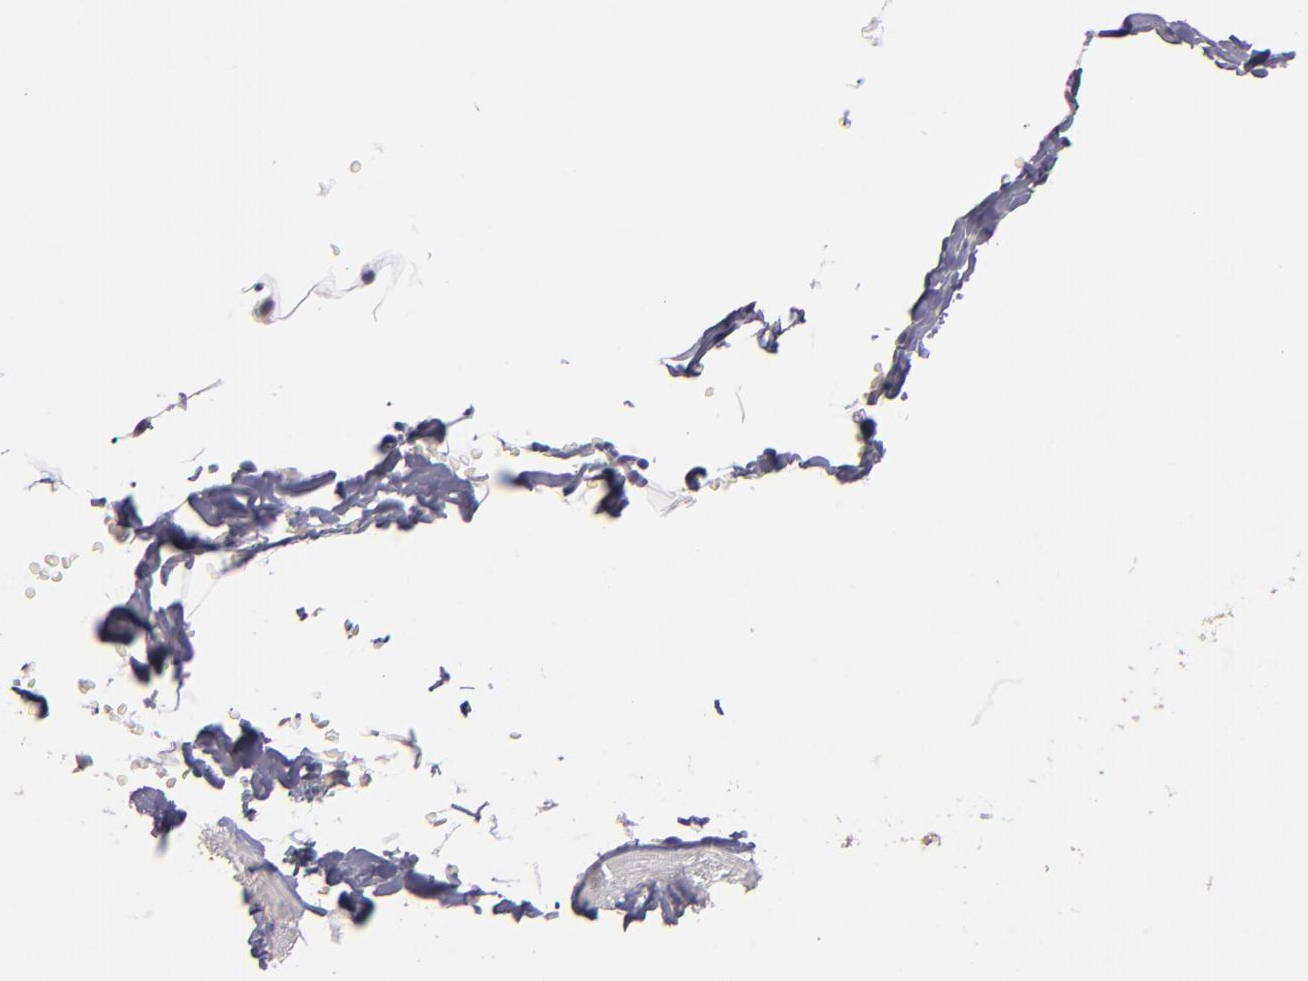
{"staining": {"intensity": "negative", "quantity": "none", "location": "none"}, "tissue": "skeletal muscle", "cell_type": "Myocytes", "image_type": "normal", "snomed": [{"axis": "morphology", "description": "Normal tissue, NOS"}, {"axis": "topography", "description": "Skeletal muscle"}], "caption": "High magnification brightfield microscopy of unremarkable skeletal muscle stained with DAB (3,3'-diaminobenzidine) (brown) and counterstained with hematoxylin (blue): myocytes show no significant expression.", "gene": "CLTA", "patient": {"sex": "male", "age": 62}}